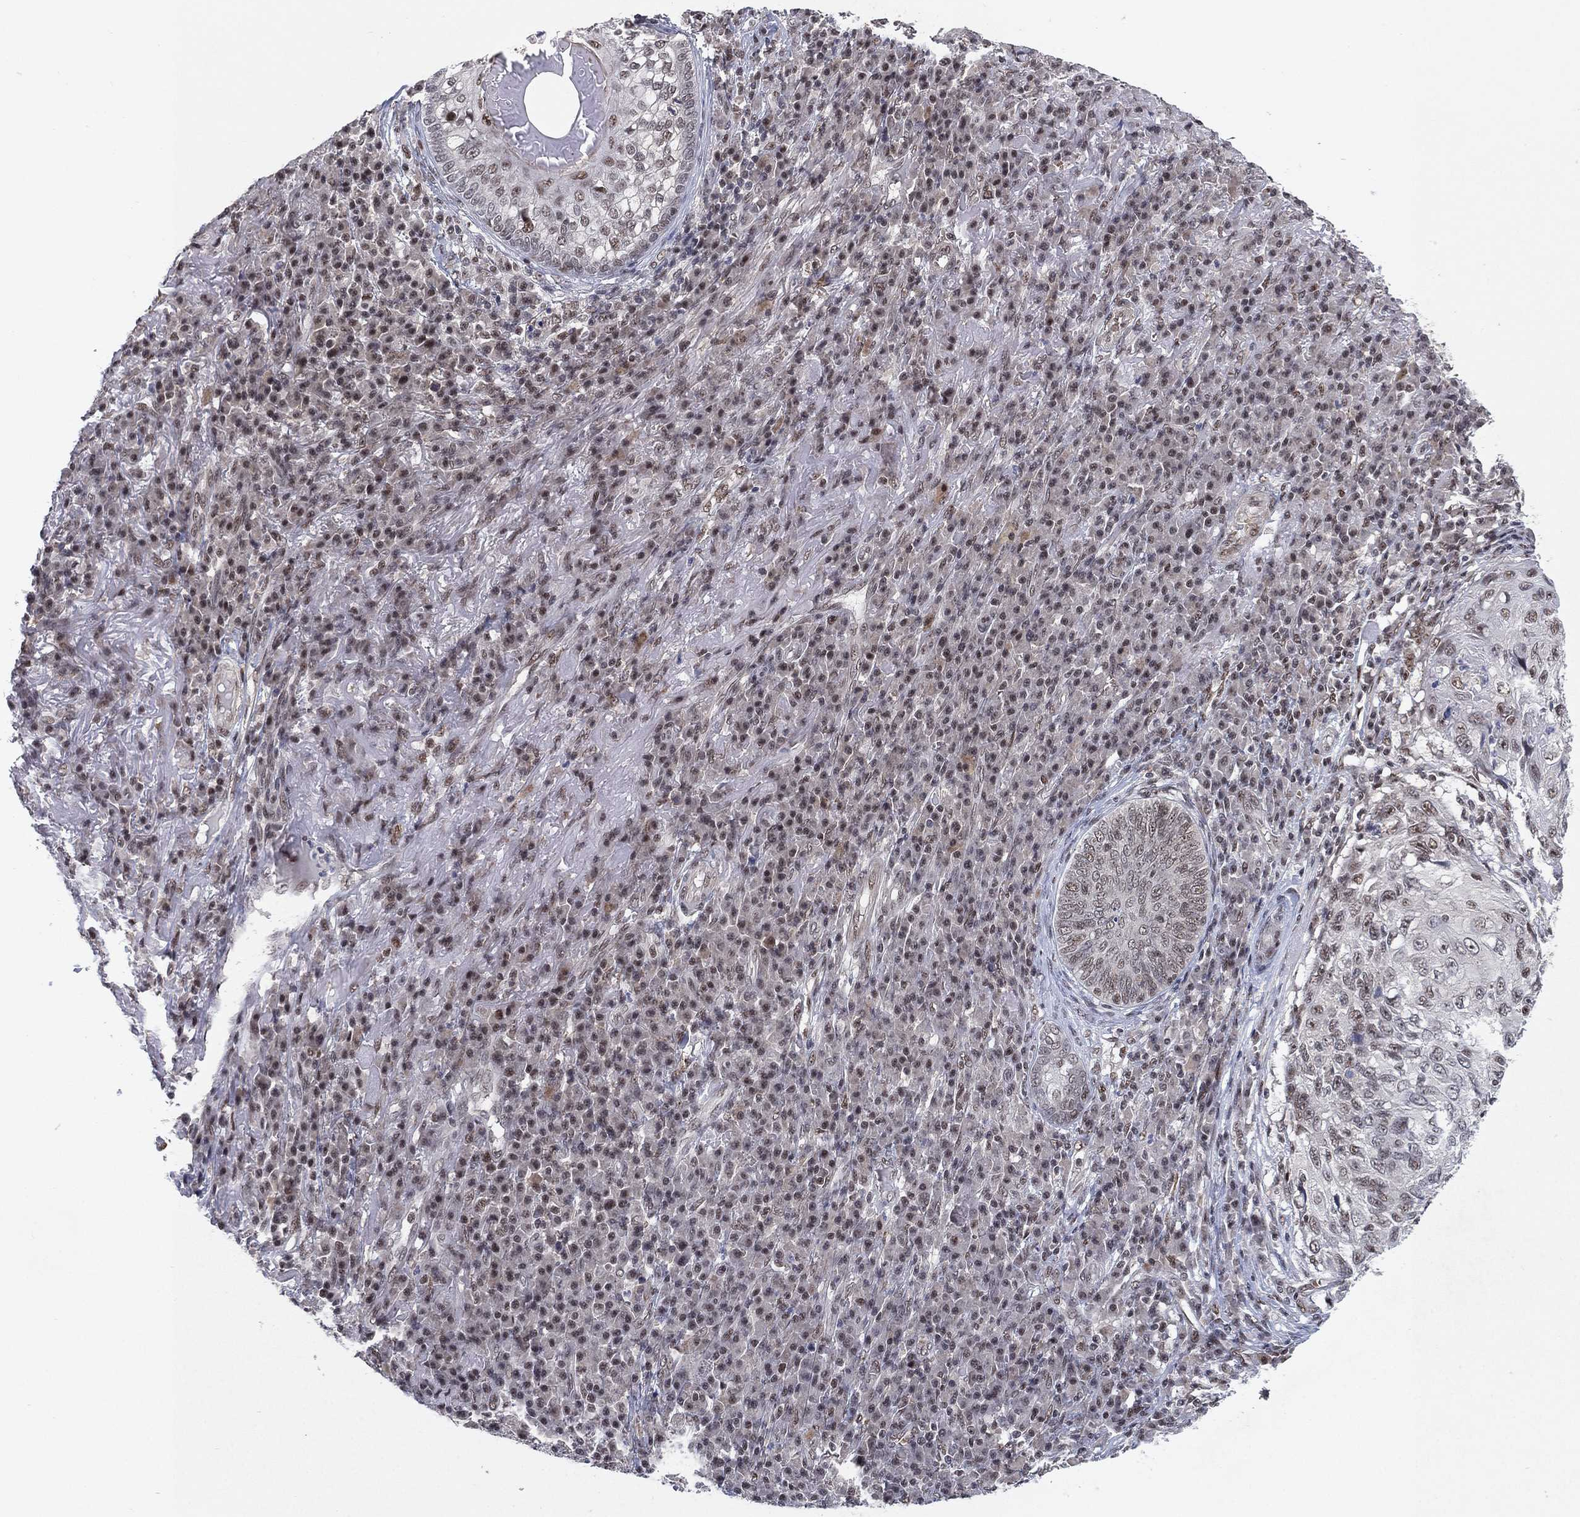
{"staining": {"intensity": "moderate", "quantity": "25%-75%", "location": "nuclear"}, "tissue": "skin cancer", "cell_type": "Tumor cells", "image_type": "cancer", "snomed": [{"axis": "morphology", "description": "Squamous cell carcinoma, NOS"}, {"axis": "topography", "description": "Skin"}], "caption": "Immunohistochemistry (IHC) micrograph of skin cancer stained for a protein (brown), which reveals medium levels of moderate nuclear expression in about 25%-75% of tumor cells.", "gene": "DGCR8", "patient": {"sex": "male", "age": 92}}